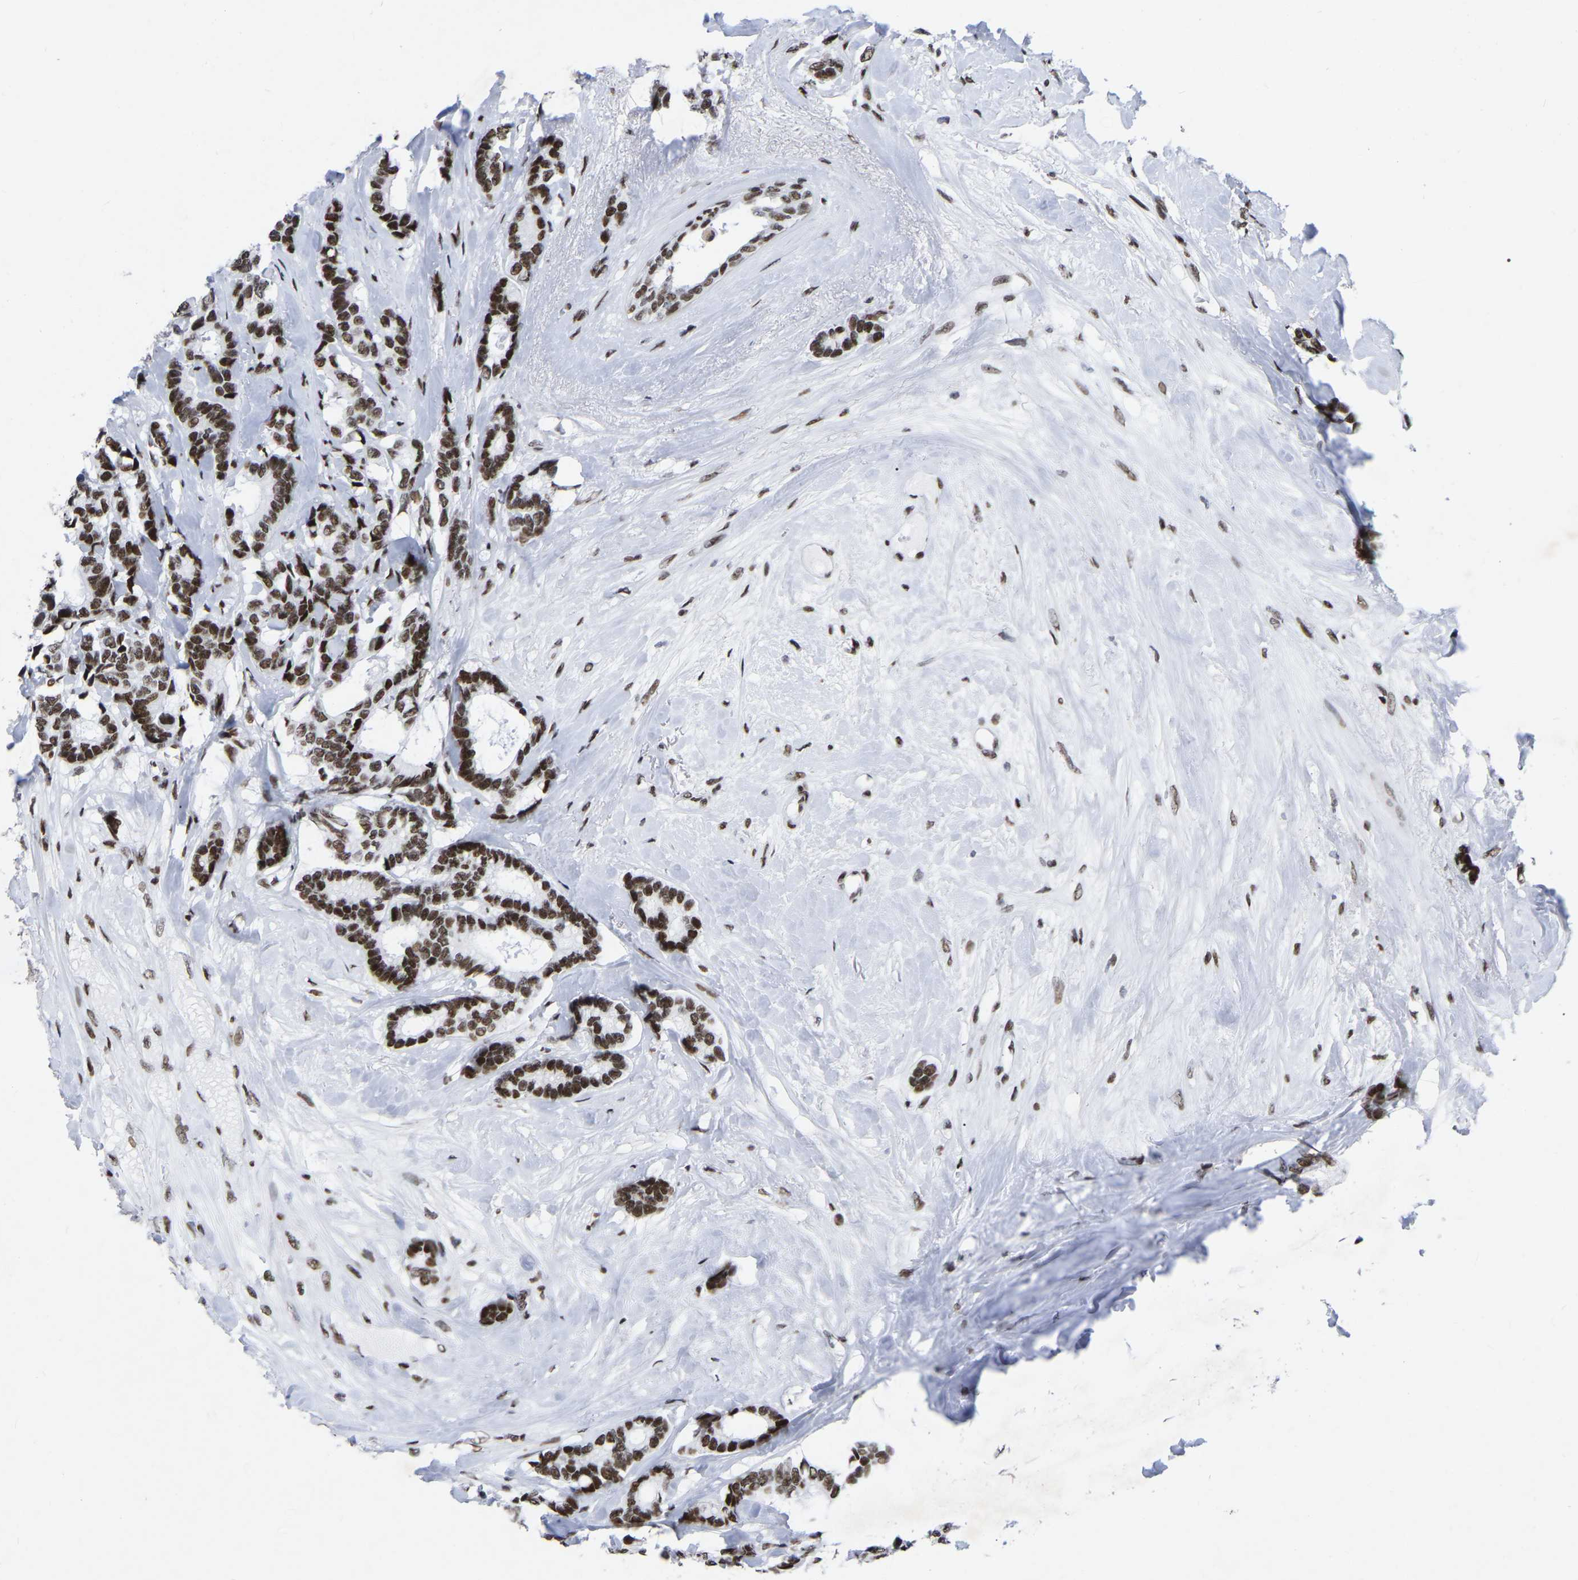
{"staining": {"intensity": "moderate", "quantity": ">75%", "location": "nuclear"}, "tissue": "breast cancer", "cell_type": "Tumor cells", "image_type": "cancer", "snomed": [{"axis": "morphology", "description": "Duct carcinoma"}, {"axis": "topography", "description": "Breast"}], "caption": "A photomicrograph showing moderate nuclear positivity in about >75% of tumor cells in breast cancer (intraductal carcinoma), as visualized by brown immunohistochemical staining.", "gene": "PRCC", "patient": {"sex": "female", "age": 87}}